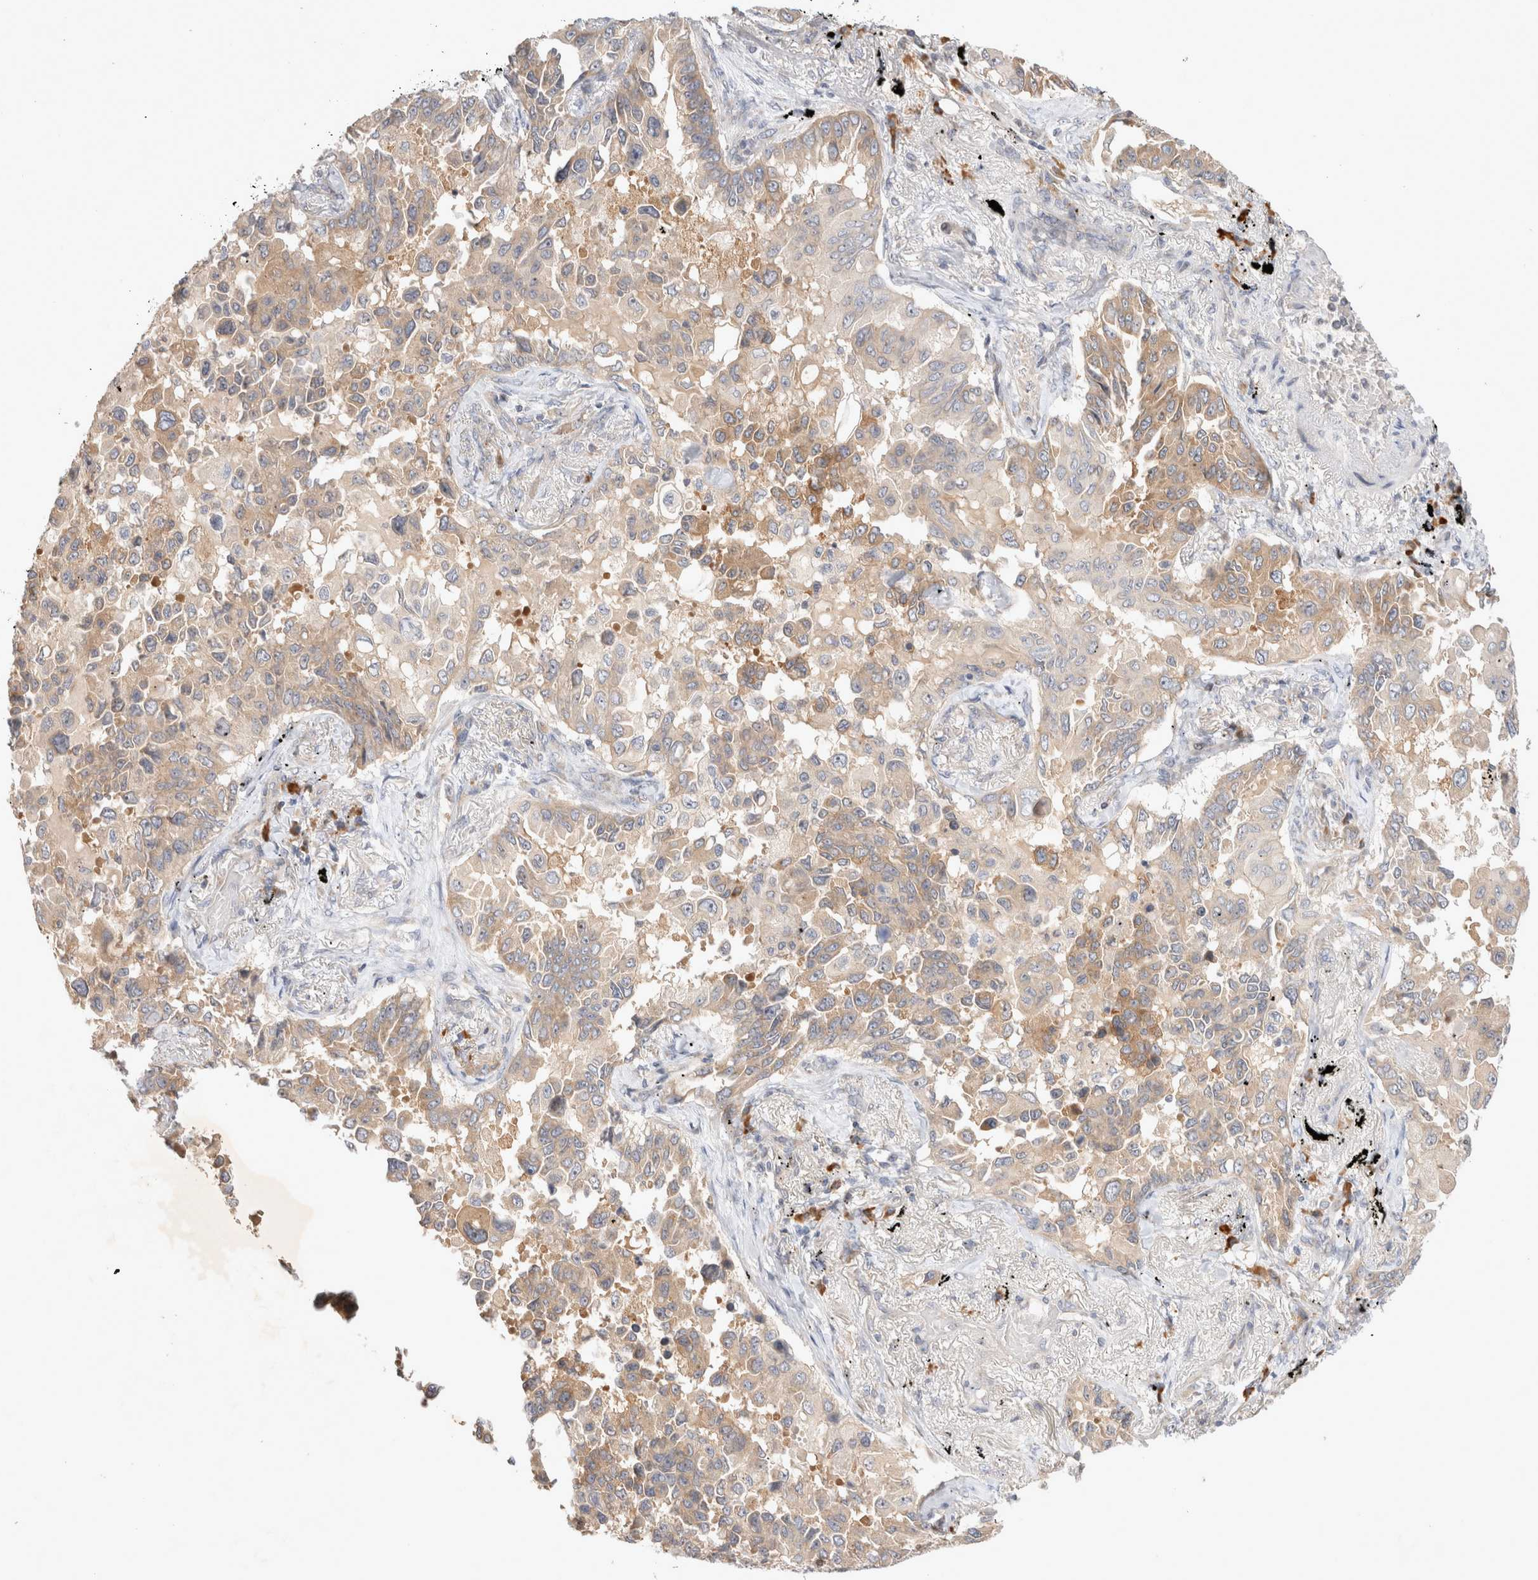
{"staining": {"intensity": "weak", "quantity": ">75%", "location": "cytoplasmic/membranous"}, "tissue": "lung cancer", "cell_type": "Tumor cells", "image_type": "cancer", "snomed": [{"axis": "morphology", "description": "Adenocarcinoma, NOS"}, {"axis": "topography", "description": "Lung"}], "caption": "Lung cancer (adenocarcinoma) stained with a protein marker demonstrates weak staining in tumor cells.", "gene": "NEDD4L", "patient": {"sex": "female", "age": 67}}